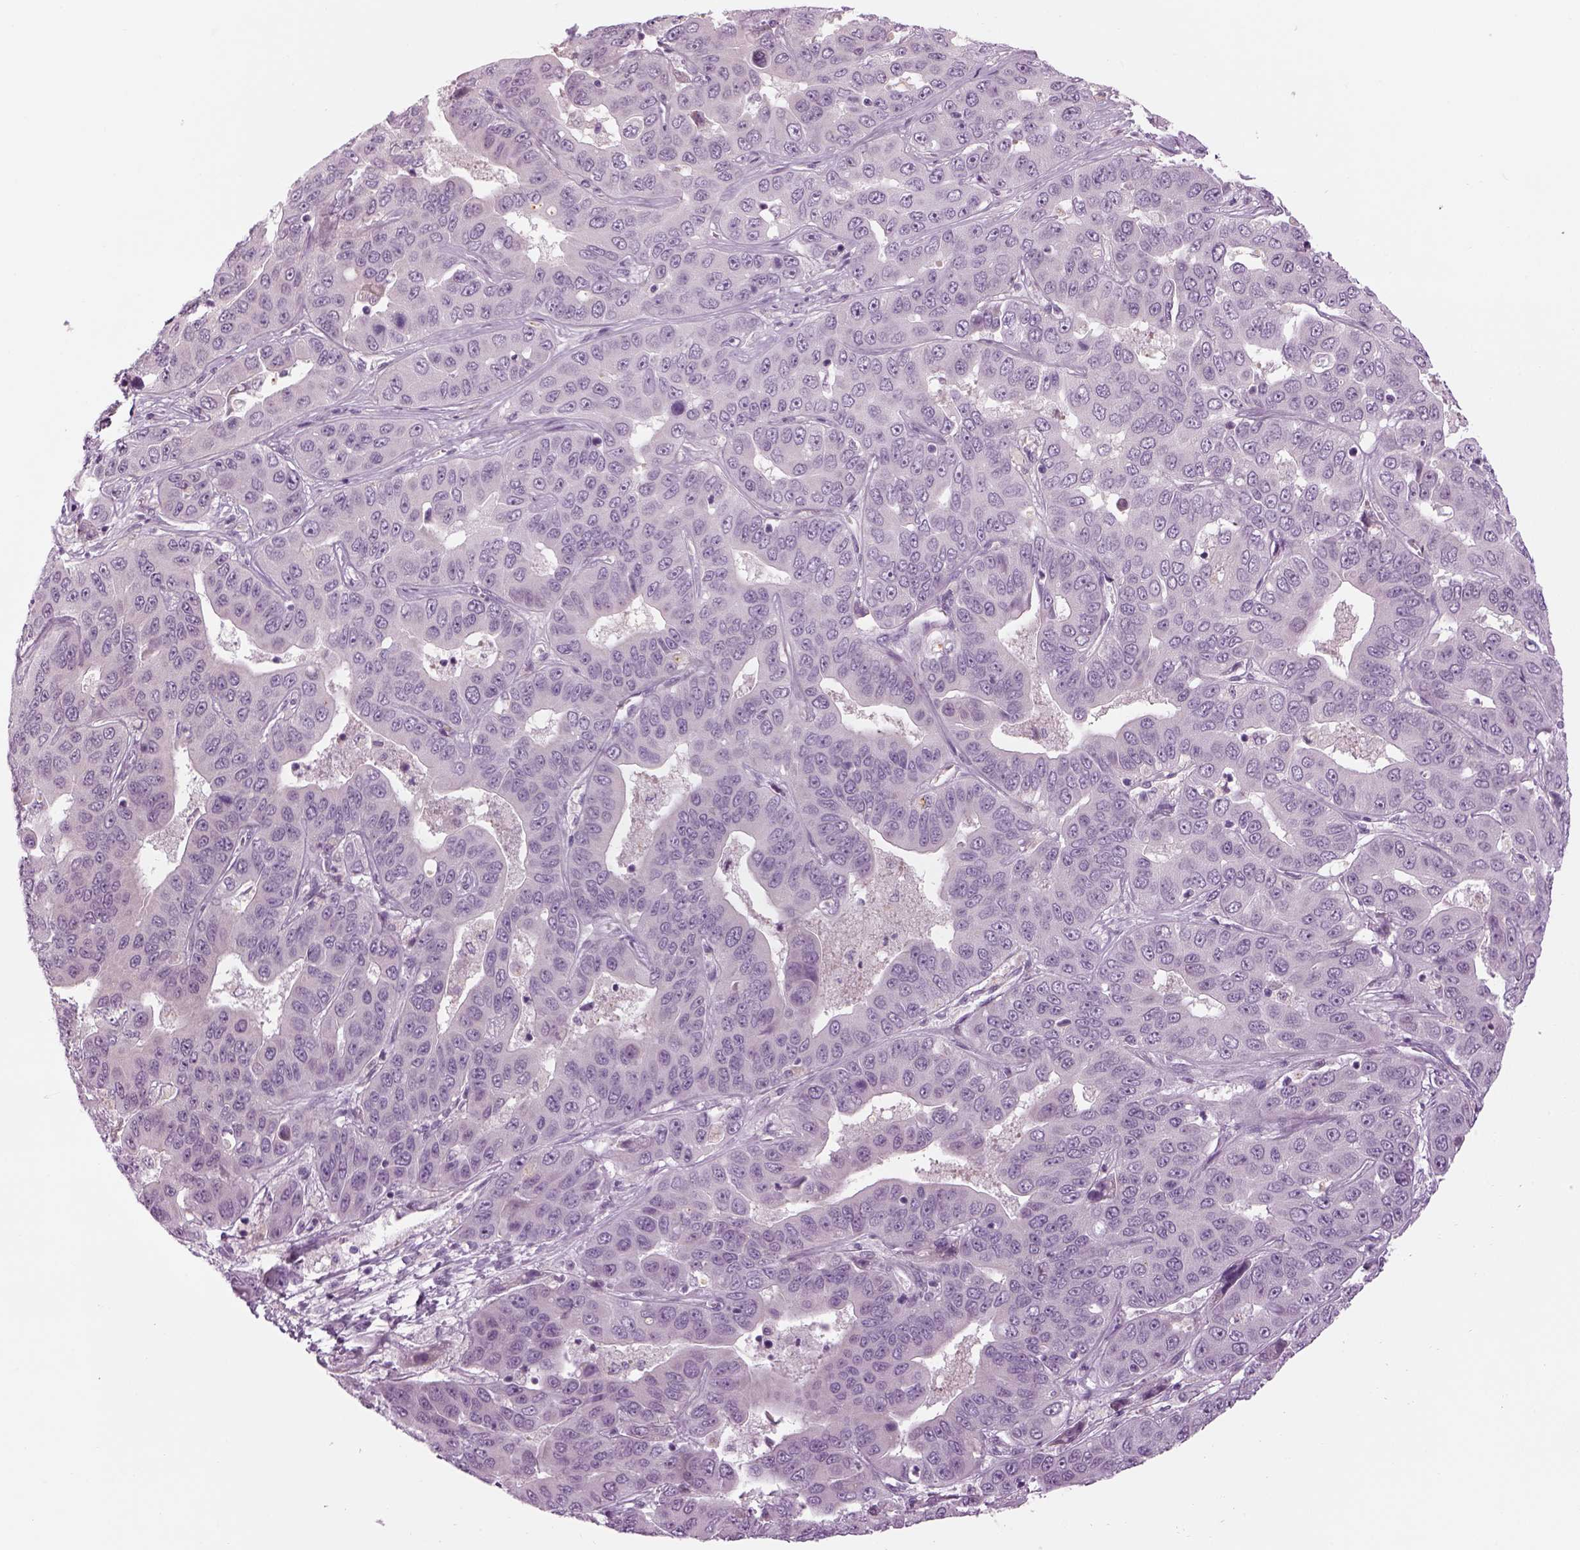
{"staining": {"intensity": "negative", "quantity": "none", "location": "none"}, "tissue": "liver cancer", "cell_type": "Tumor cells", "image_type": "cancer", "snomed": [{"axis": "morphology", "description": "Cholangiocarcinoma"}, {"axis": "topography", "description": "Liver"}], "caption": "This is a image of immunohistochemistry staining of liver cancer, which shows no positivity in tumor cells.", "gene": "LRRIQ3", "patient": {"sex": "female", "age": 52}}